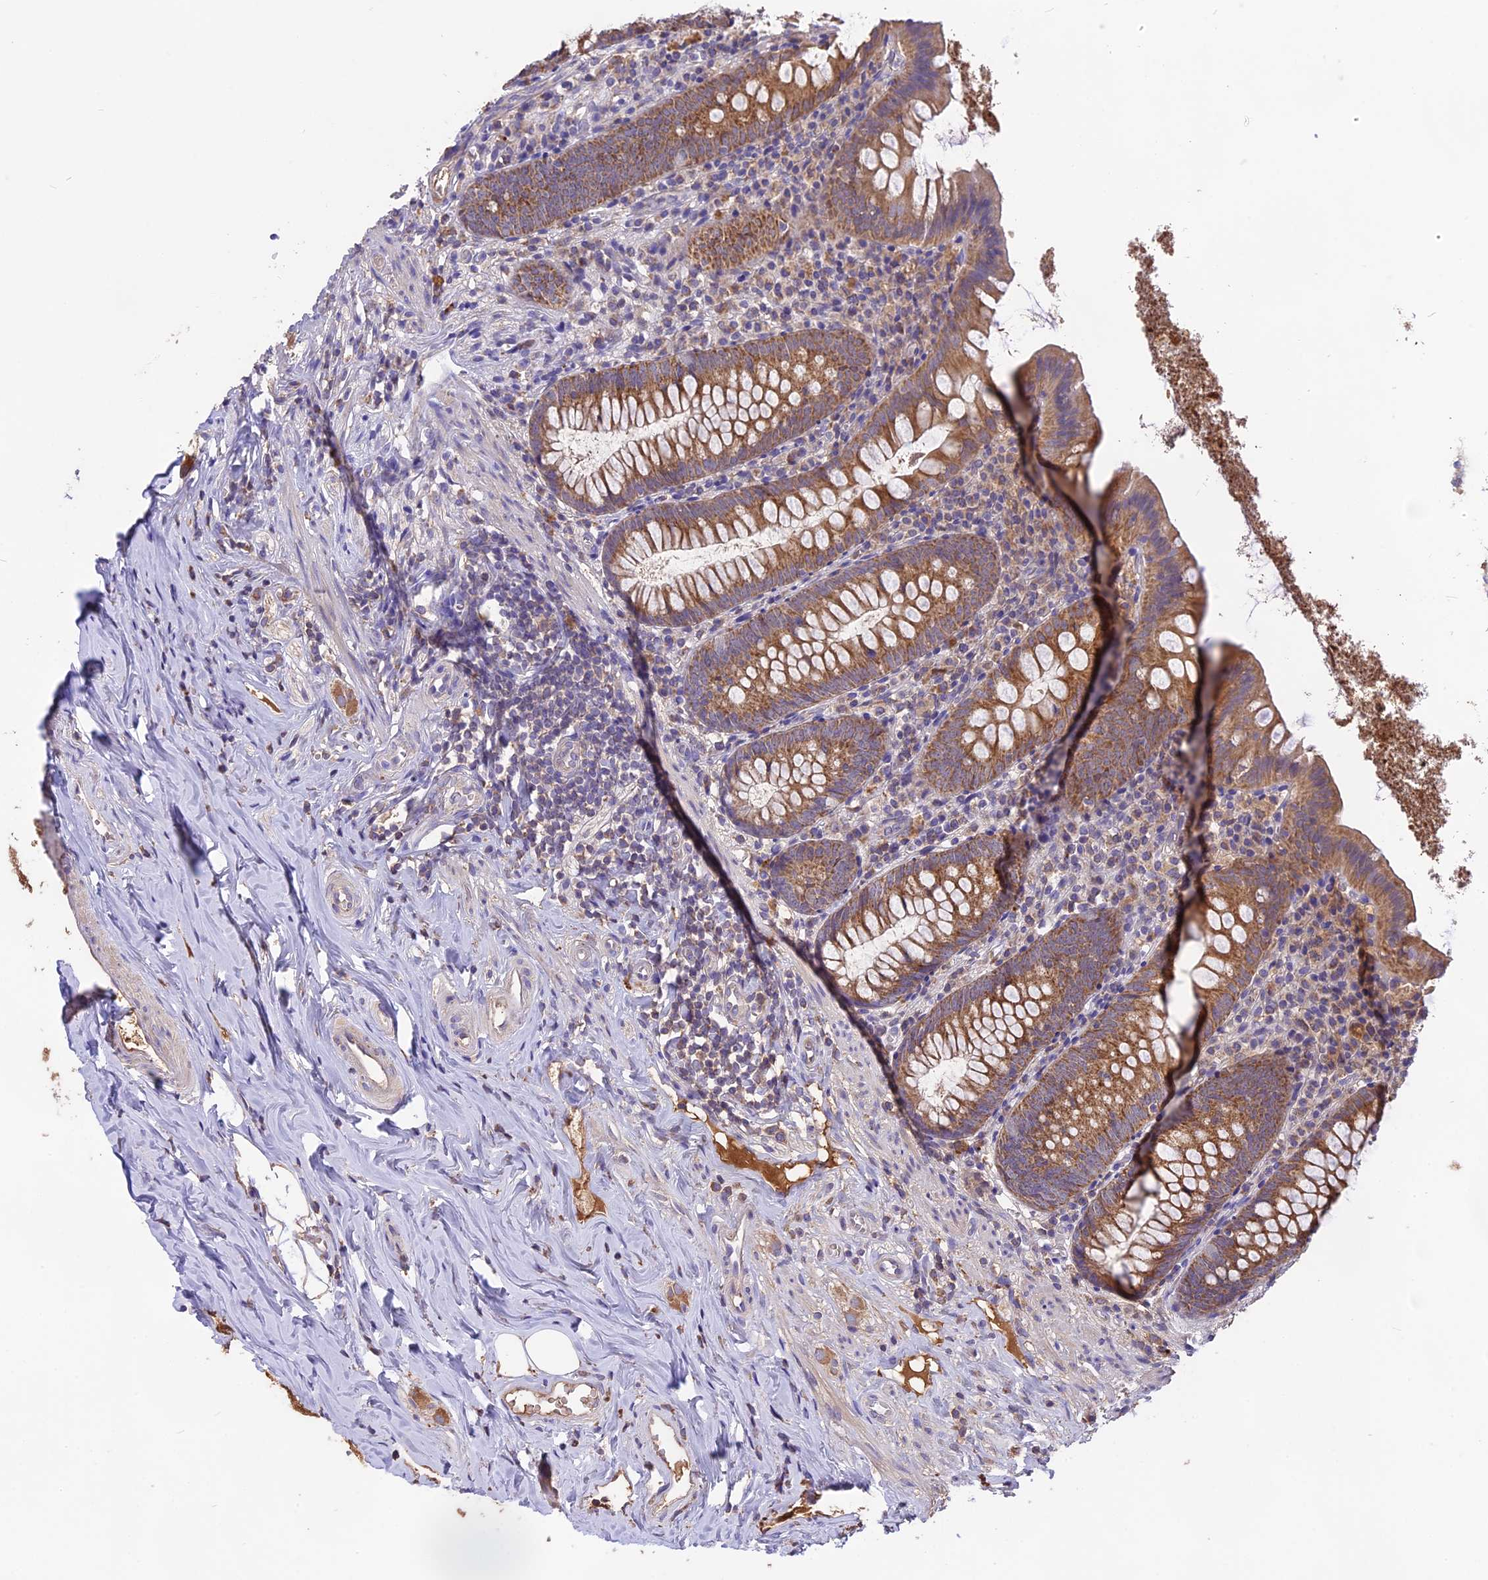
{"staining": {"intensity": "moderate", "quantity": ">75%", "location": "cytoplasmic/membranous"}, "tissue": "appendix", "cell_type": "Glandular cells", "image_type": "normal", "snomed": [{"axis": "morphology", "description": "Normal tissue, NOS"}, {"axis": "topography", "description": "Appendix"}], "caption": "Approximately >75% of glandular cells in unremarkable appendix show moderate cytoplasmic/membranous protein staining as visualized by brown immunohistochemical staining.", "gene": "NUDT8", "patient": {"sex": "female", "age": 51}}